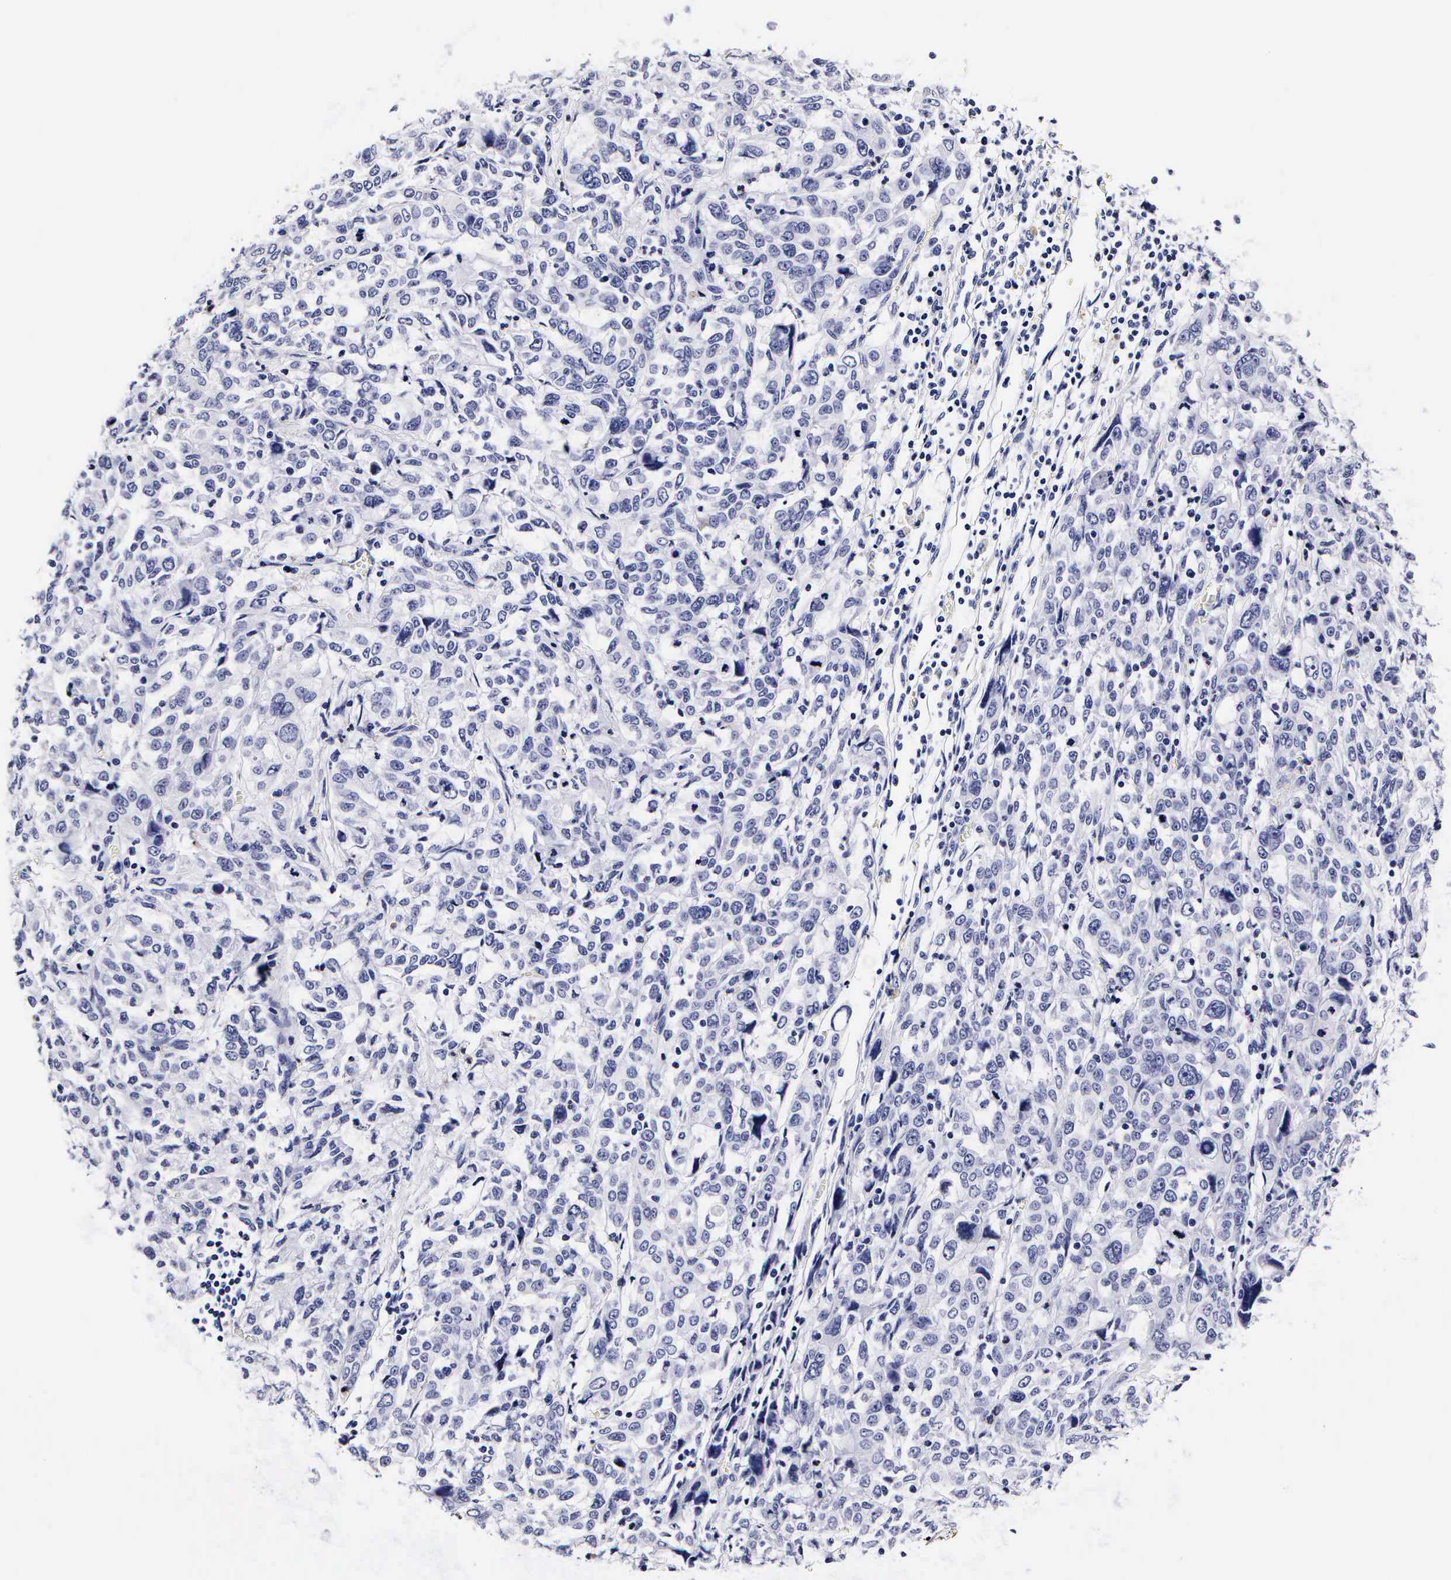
{"staining": {"intensity": "negative", "quantity": "none", "location": "none"}, "tissue": "pancreatic cancer", "cell_type": "Tumor cells", "image_type": "cancer", "snomed": [{"axis": "morphology", "description": "Adenocarcinoma, NOS"}, {"axis": "topography", "description": "Pancreas"}], "caption": "There is no significant expression in tumor cells of pancreatic adenocarcinoma.", "gene": "RNASE6", "patient": {"sex": "female", "age": 52}}